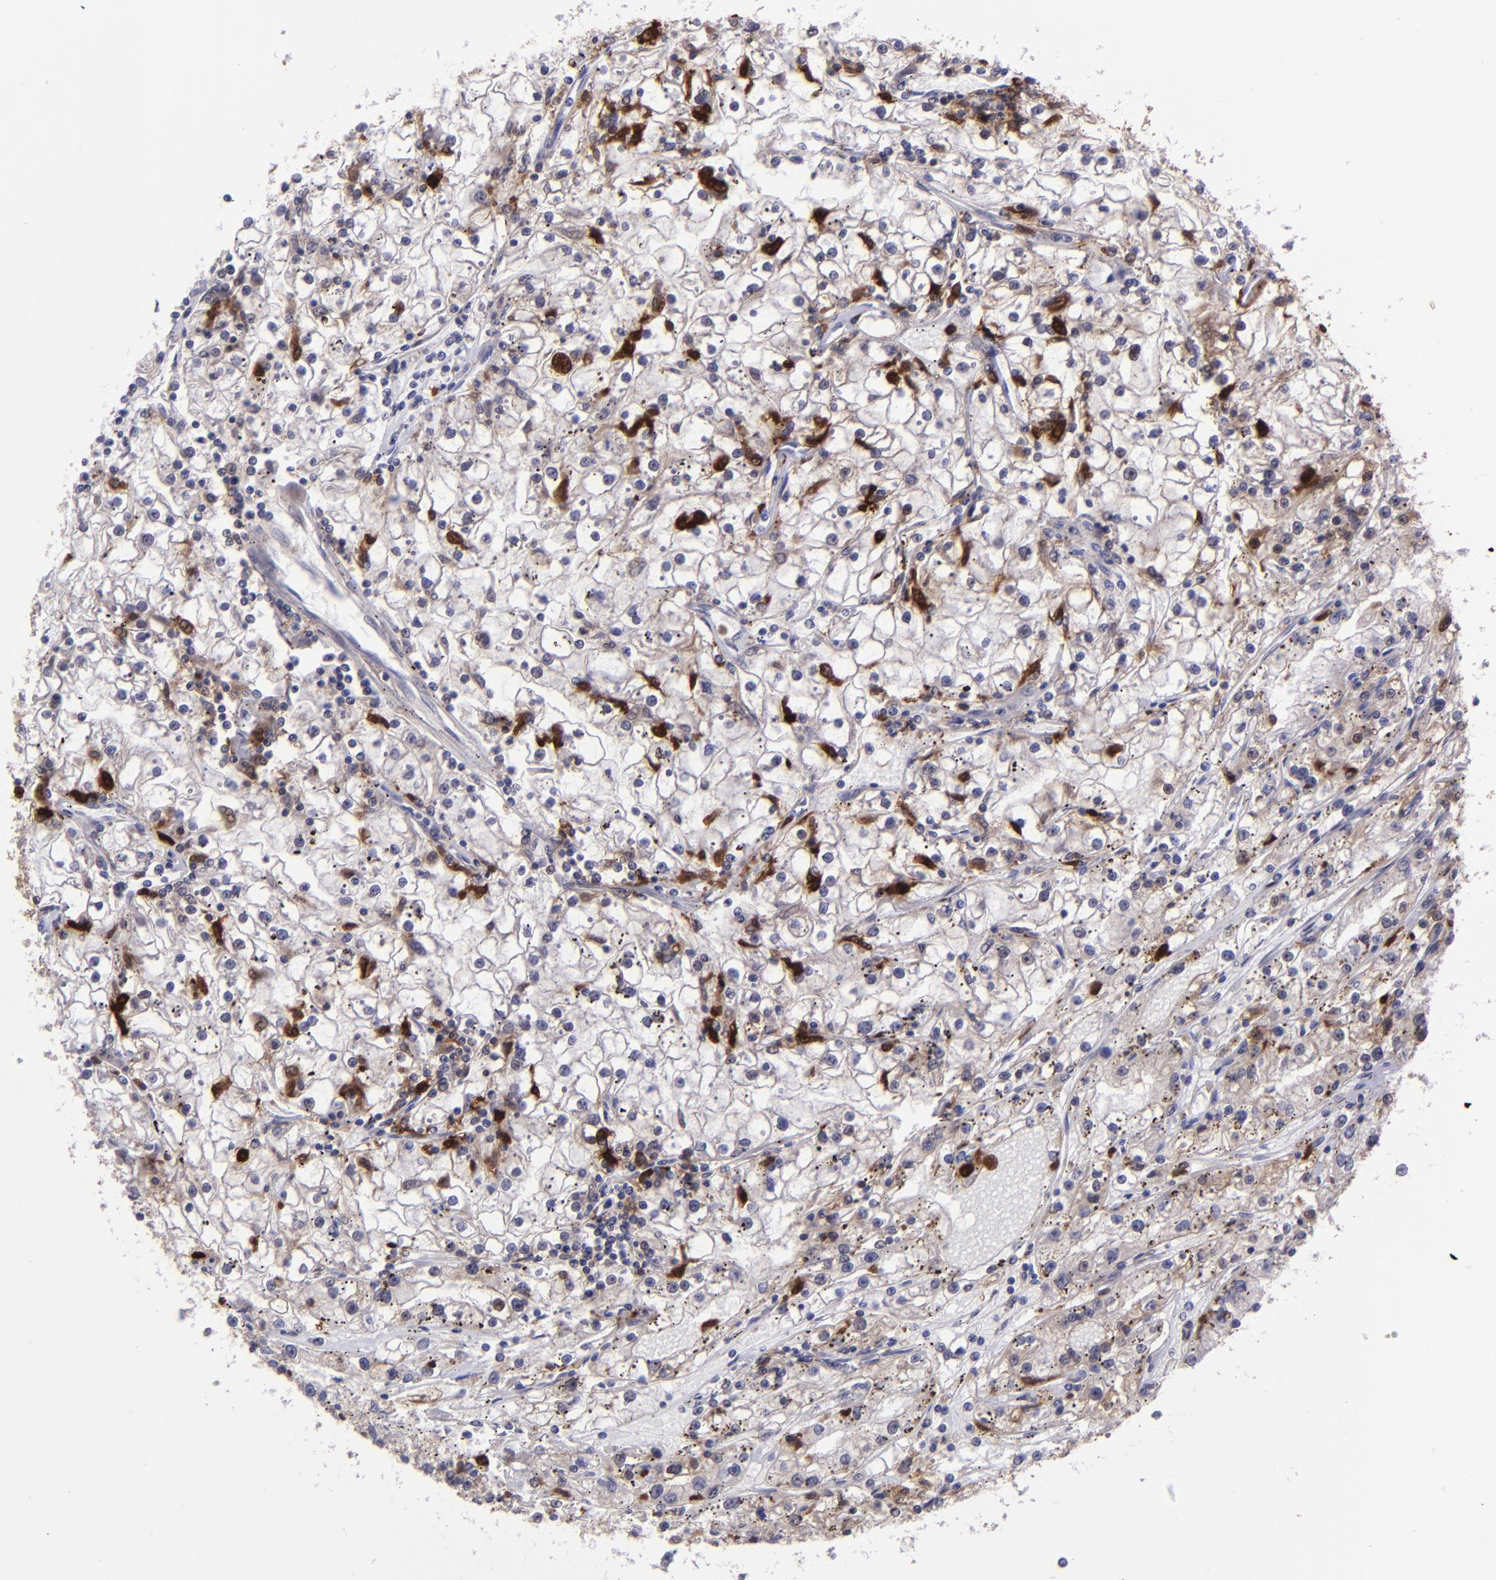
{"staining": {"intensity": "negative", "quantity": "none", "location": "none"}, "tissue": "renal cancer", "cell_type": "Tumor cells", "image_type": "cancer", "snomed": [{"axis": "morphology", "description": "Adenocarcinoma, NOS"}, {"axis": "topography", "description": "Kidney"}], "caption": "Immunohistochemistry micrograph of neoplastic tissue: human renal adenocarcinoma stained with DAB displays no significant protein staining in tumor cells.", "gene": "TYMP", "patient": {"sex": "male", "age": 56}}